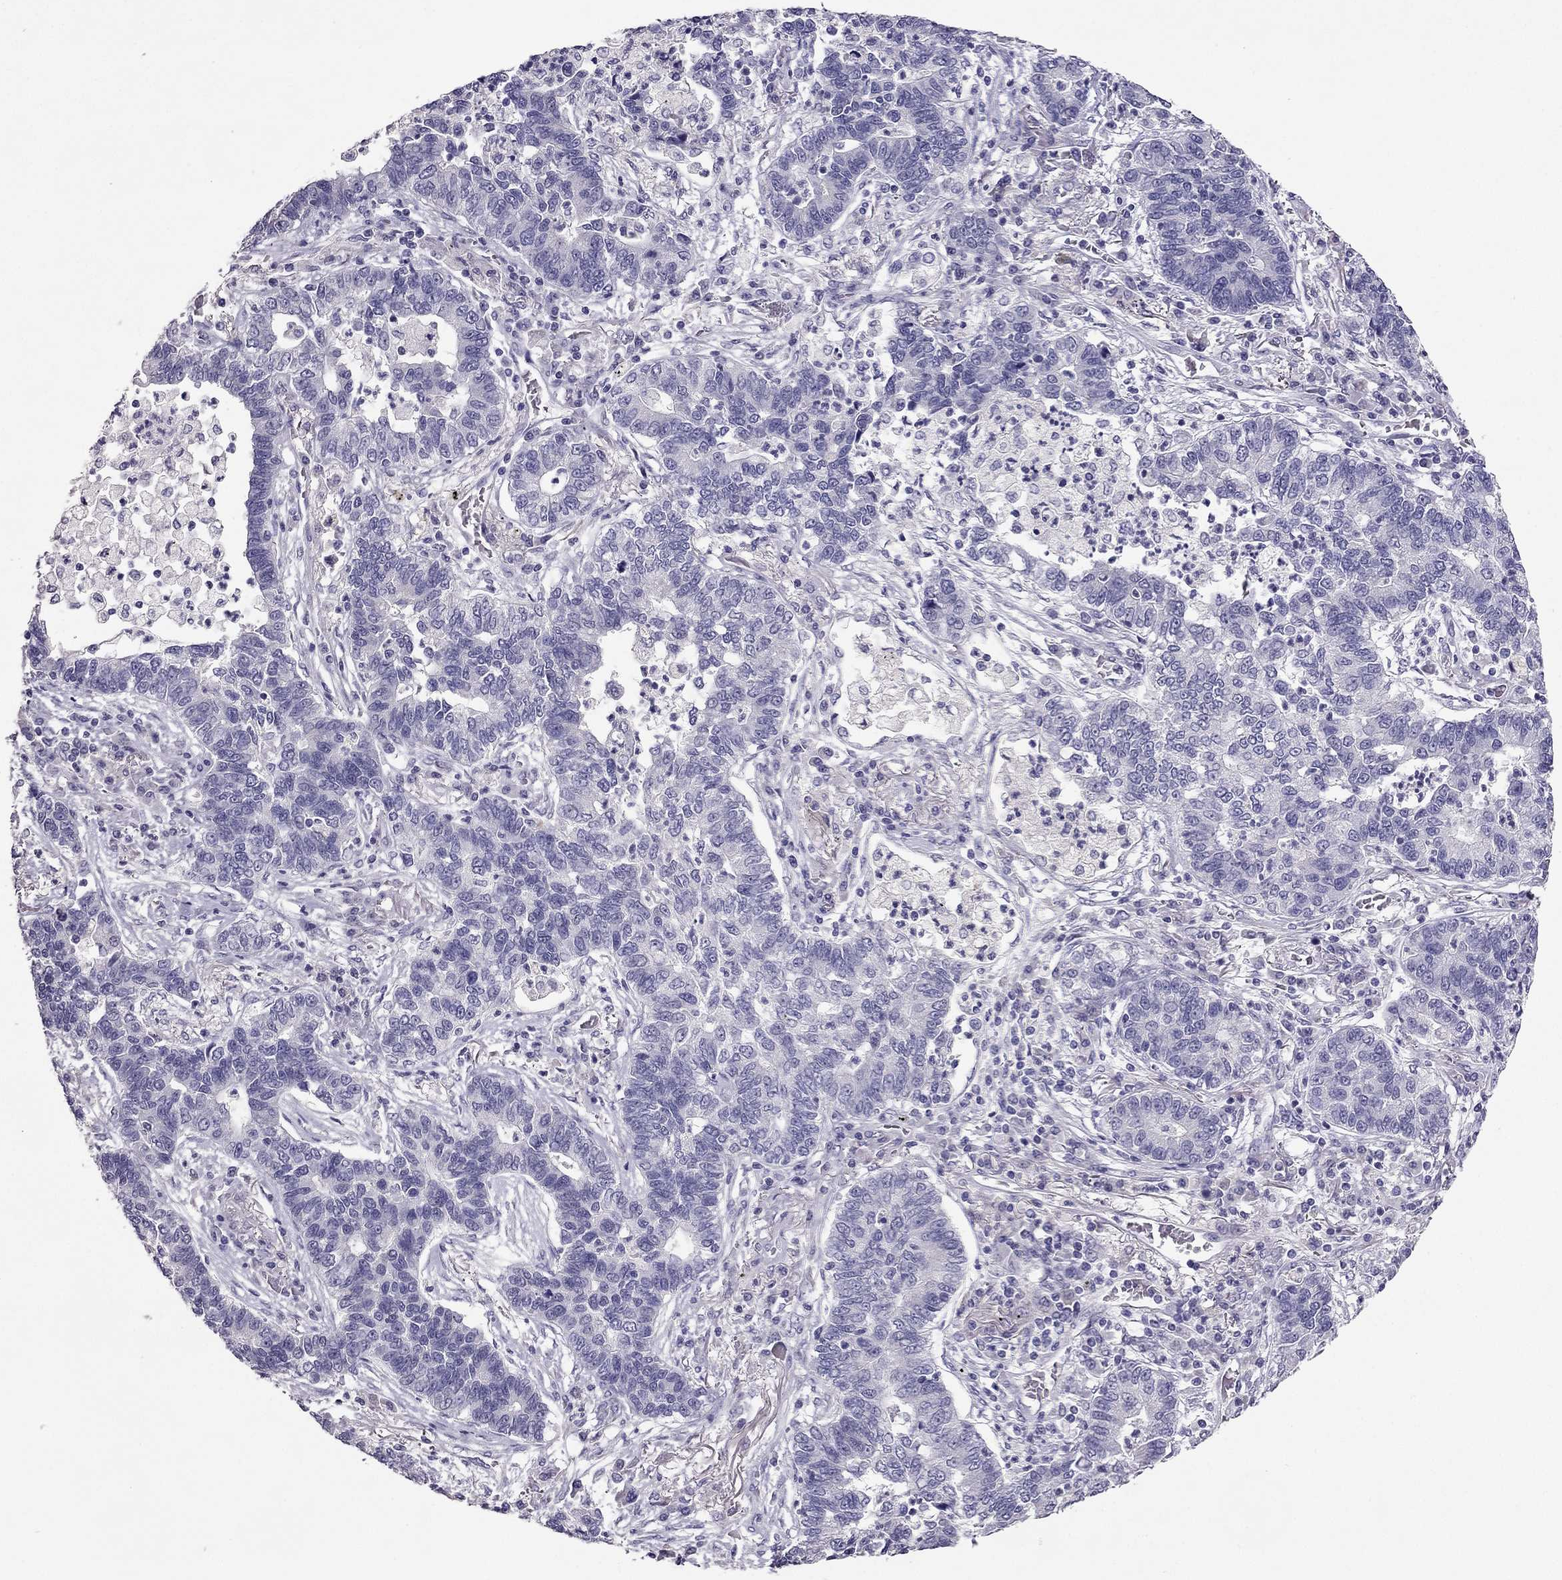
{"staining": {"intensity": "negative", "quantity": "none", "location": "none"}, "tissue": "lung cancer", "cell_type": "Tumor cells", "image_type": "cancer", "snomed": [{"axis": "morphology", "description": "Adenocarcinoma, NOS"}, {"axis": "topography", "description": "Lung"}], "caption": "An IHC micrograph of lung cancer (adenocarcinoma) is shown. There is no staining in tumor cells of lung cancer (adenocarcinoma).", "gene": "RHO", "patient": {"sex": "female", "age": 57}}